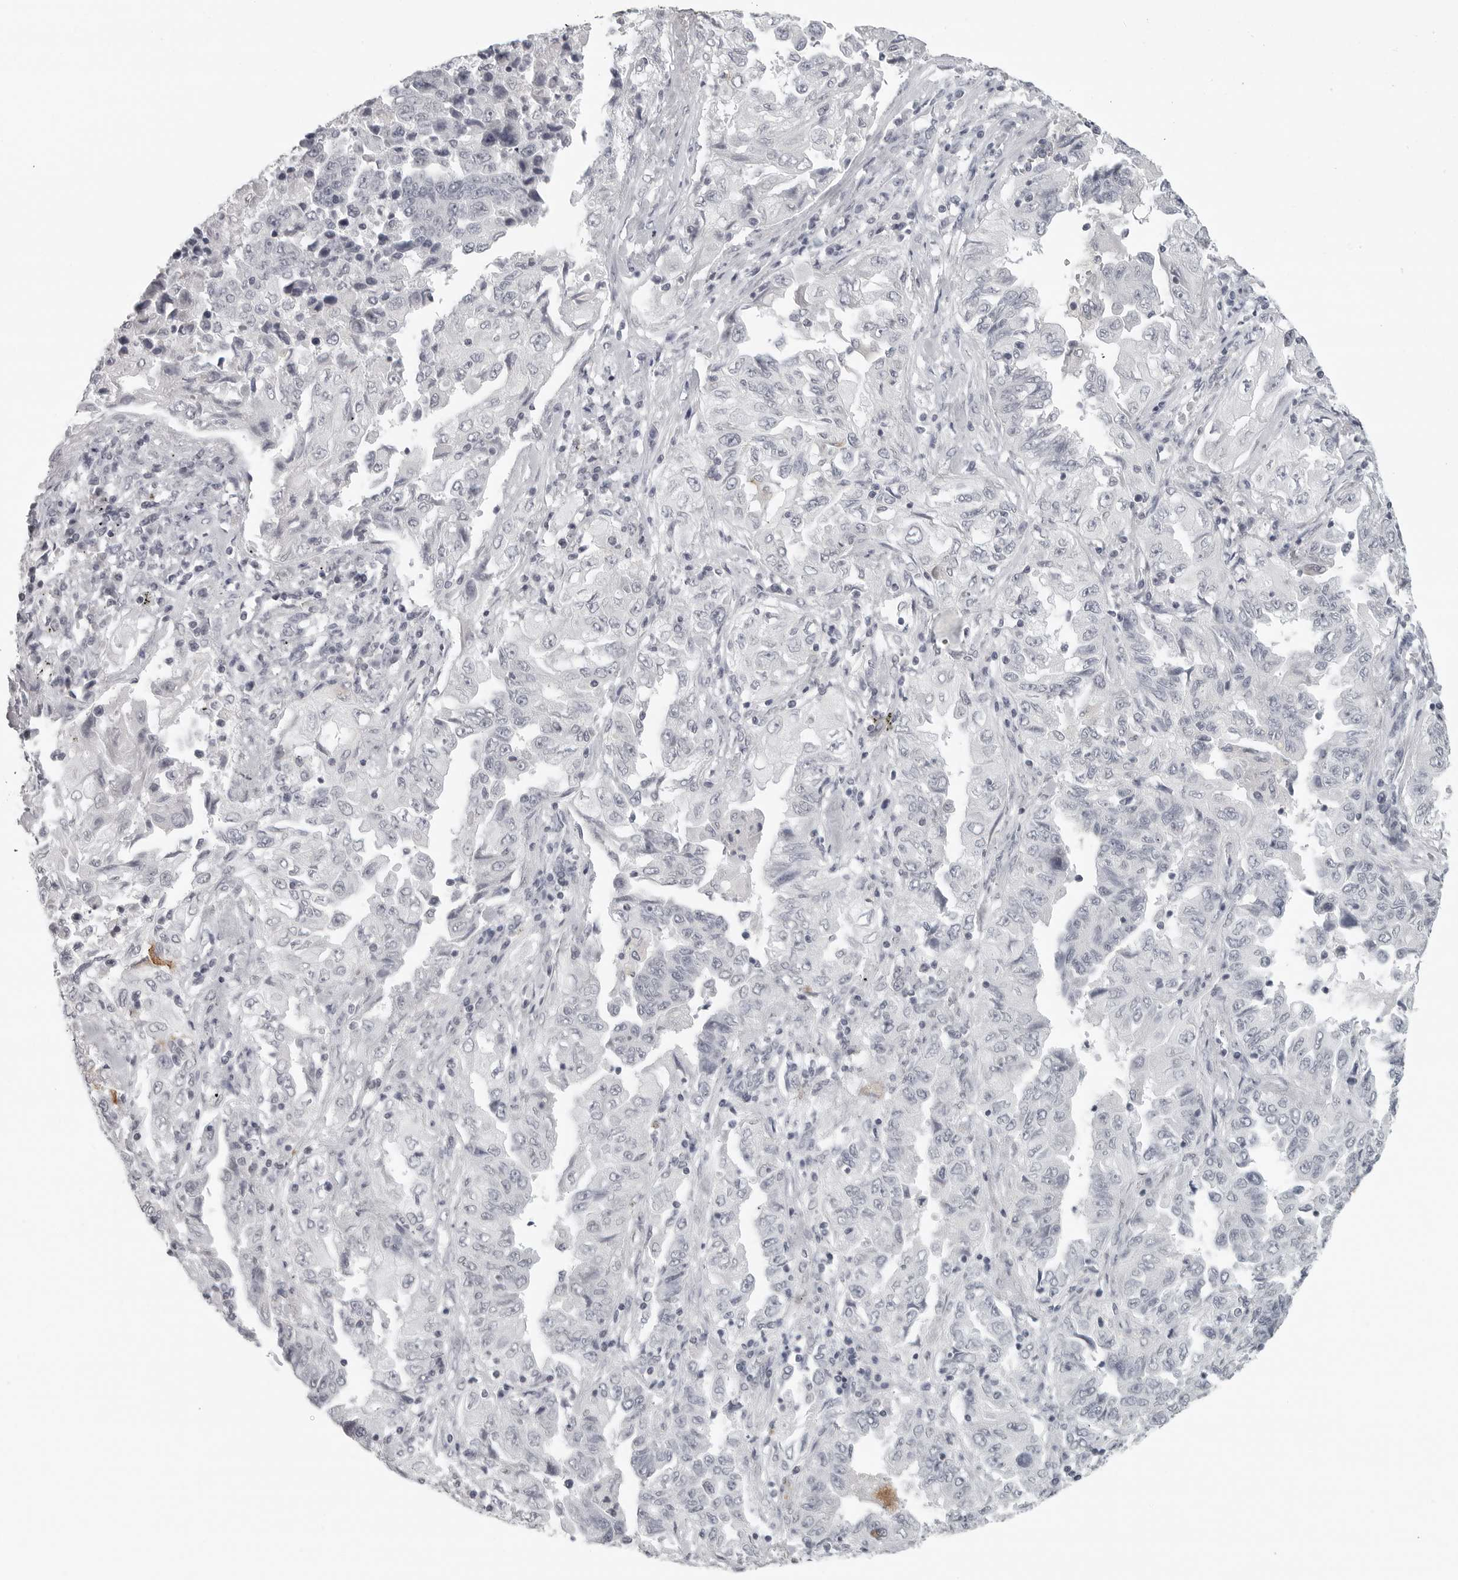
{"staining": {"intensity": "negative", "quantity": "none", "location": "none"}, "tissue": "lung cancer", "cell_type": "Tumor cells", "image_type": "cancer", "snomed": [{"axis": "morphology", "description": "Adenocarcinoma, NOS"}, {"axis": "topography", "description": "Lung"}], "caption": "Immunohistochemistry (IHC) histopathology image of human lung adenocarcinoma stained for a protein (brown), which demonstrates no positivity in tumor cells.", "gene": "BPIFA1", "patient": {"sex": "female", "age": 51}}